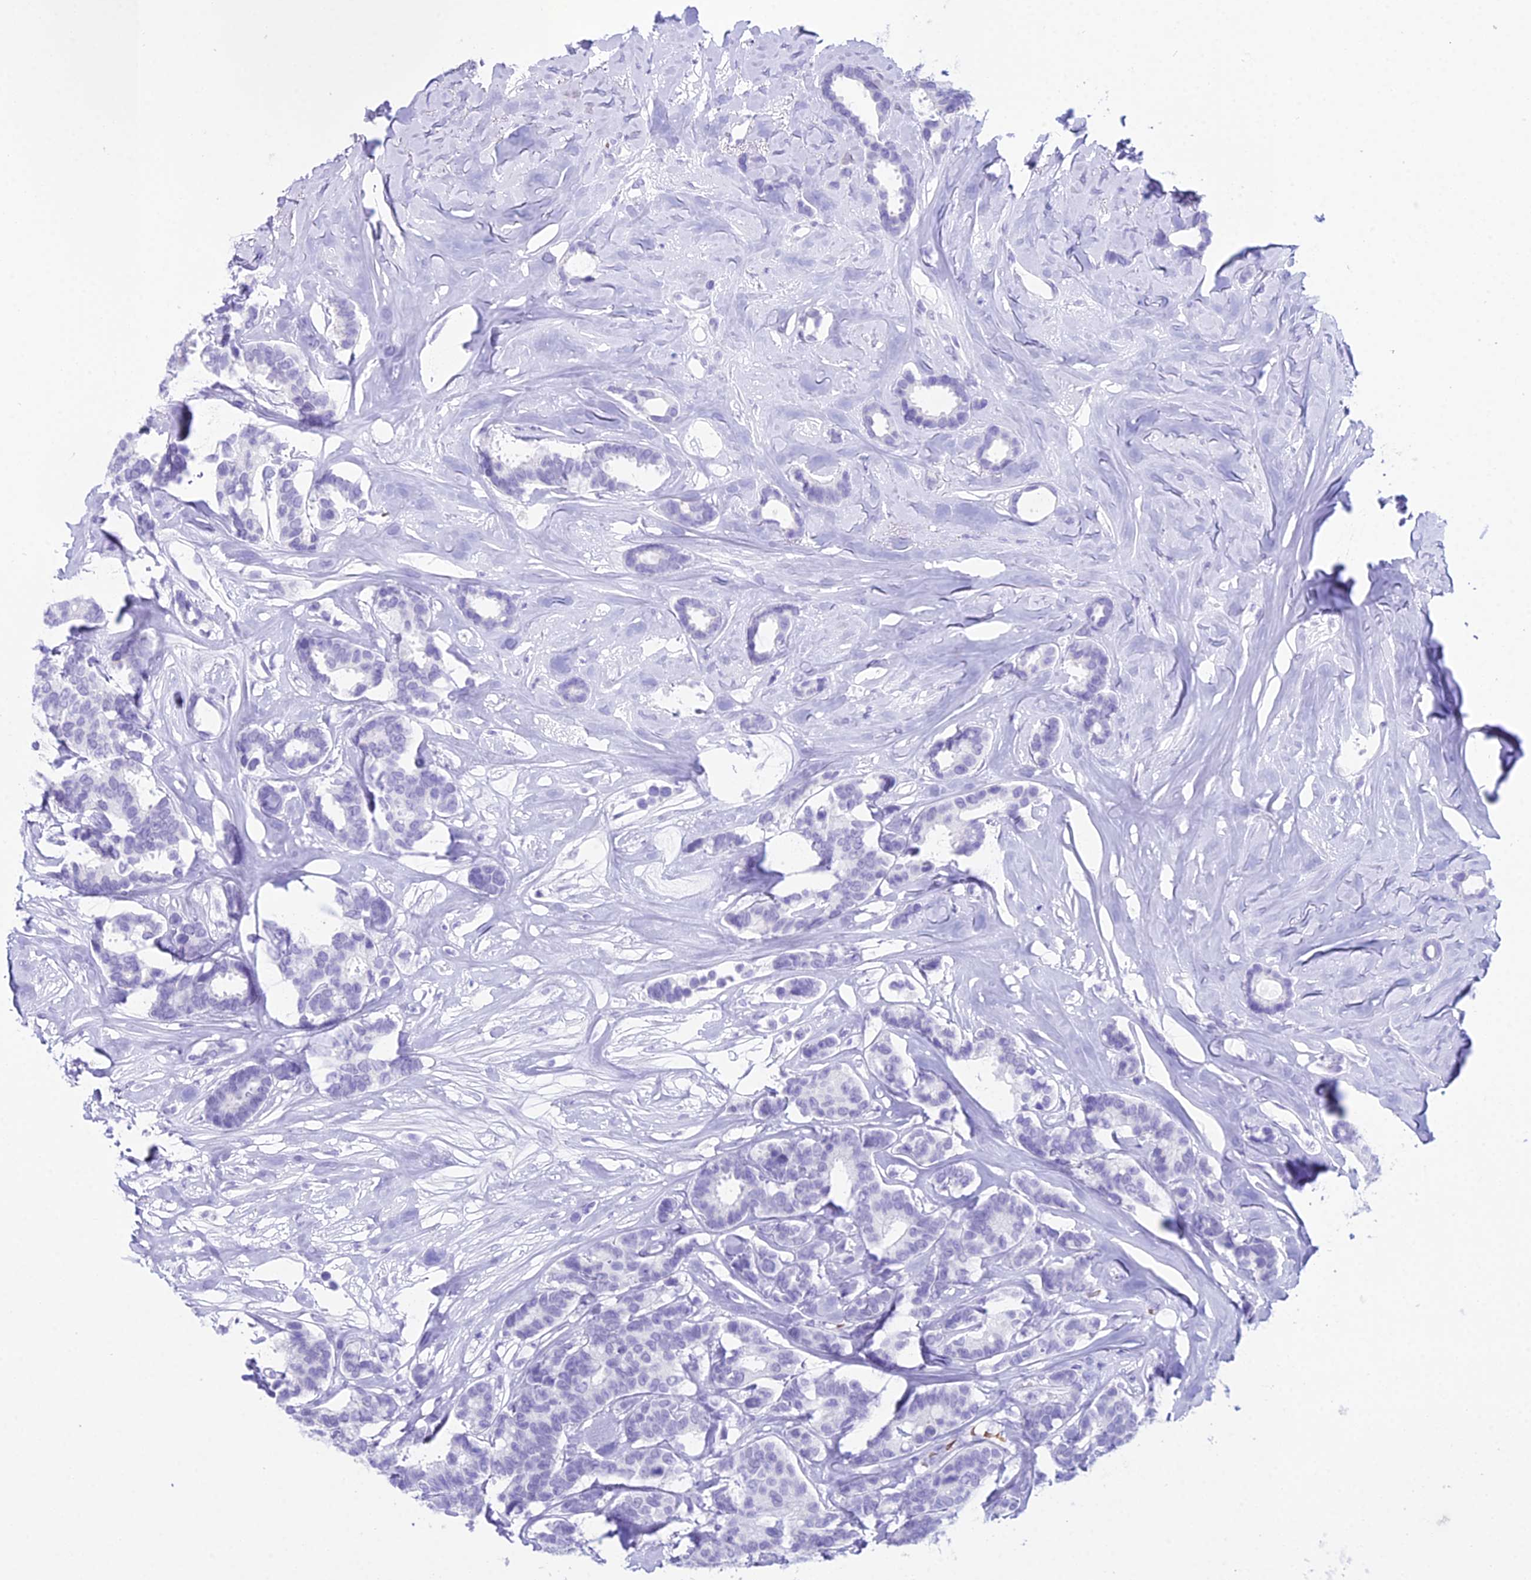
{"staining": {"intensity": "negative", "quantity": "none", "location": "none"}, "tissue": "breast cancer", "cell_type": "Tumor cells", "image_type": "cancer", "snomed": [{"axis": "morphology", "description": "Duct carcinoma"}, {"axis": "topography", "description": "Breast"}], "caption": "IHC micrograph of neoplastic tissue: breast cancer (intraductal carcinoma) stained with DAB displays no significant protein positivity in tumor cells. (DAB immunohistochemistry with hematoxylin counter stain).", "gene": "RNPS1", "patient": {"sex": "female", "age": 87}}